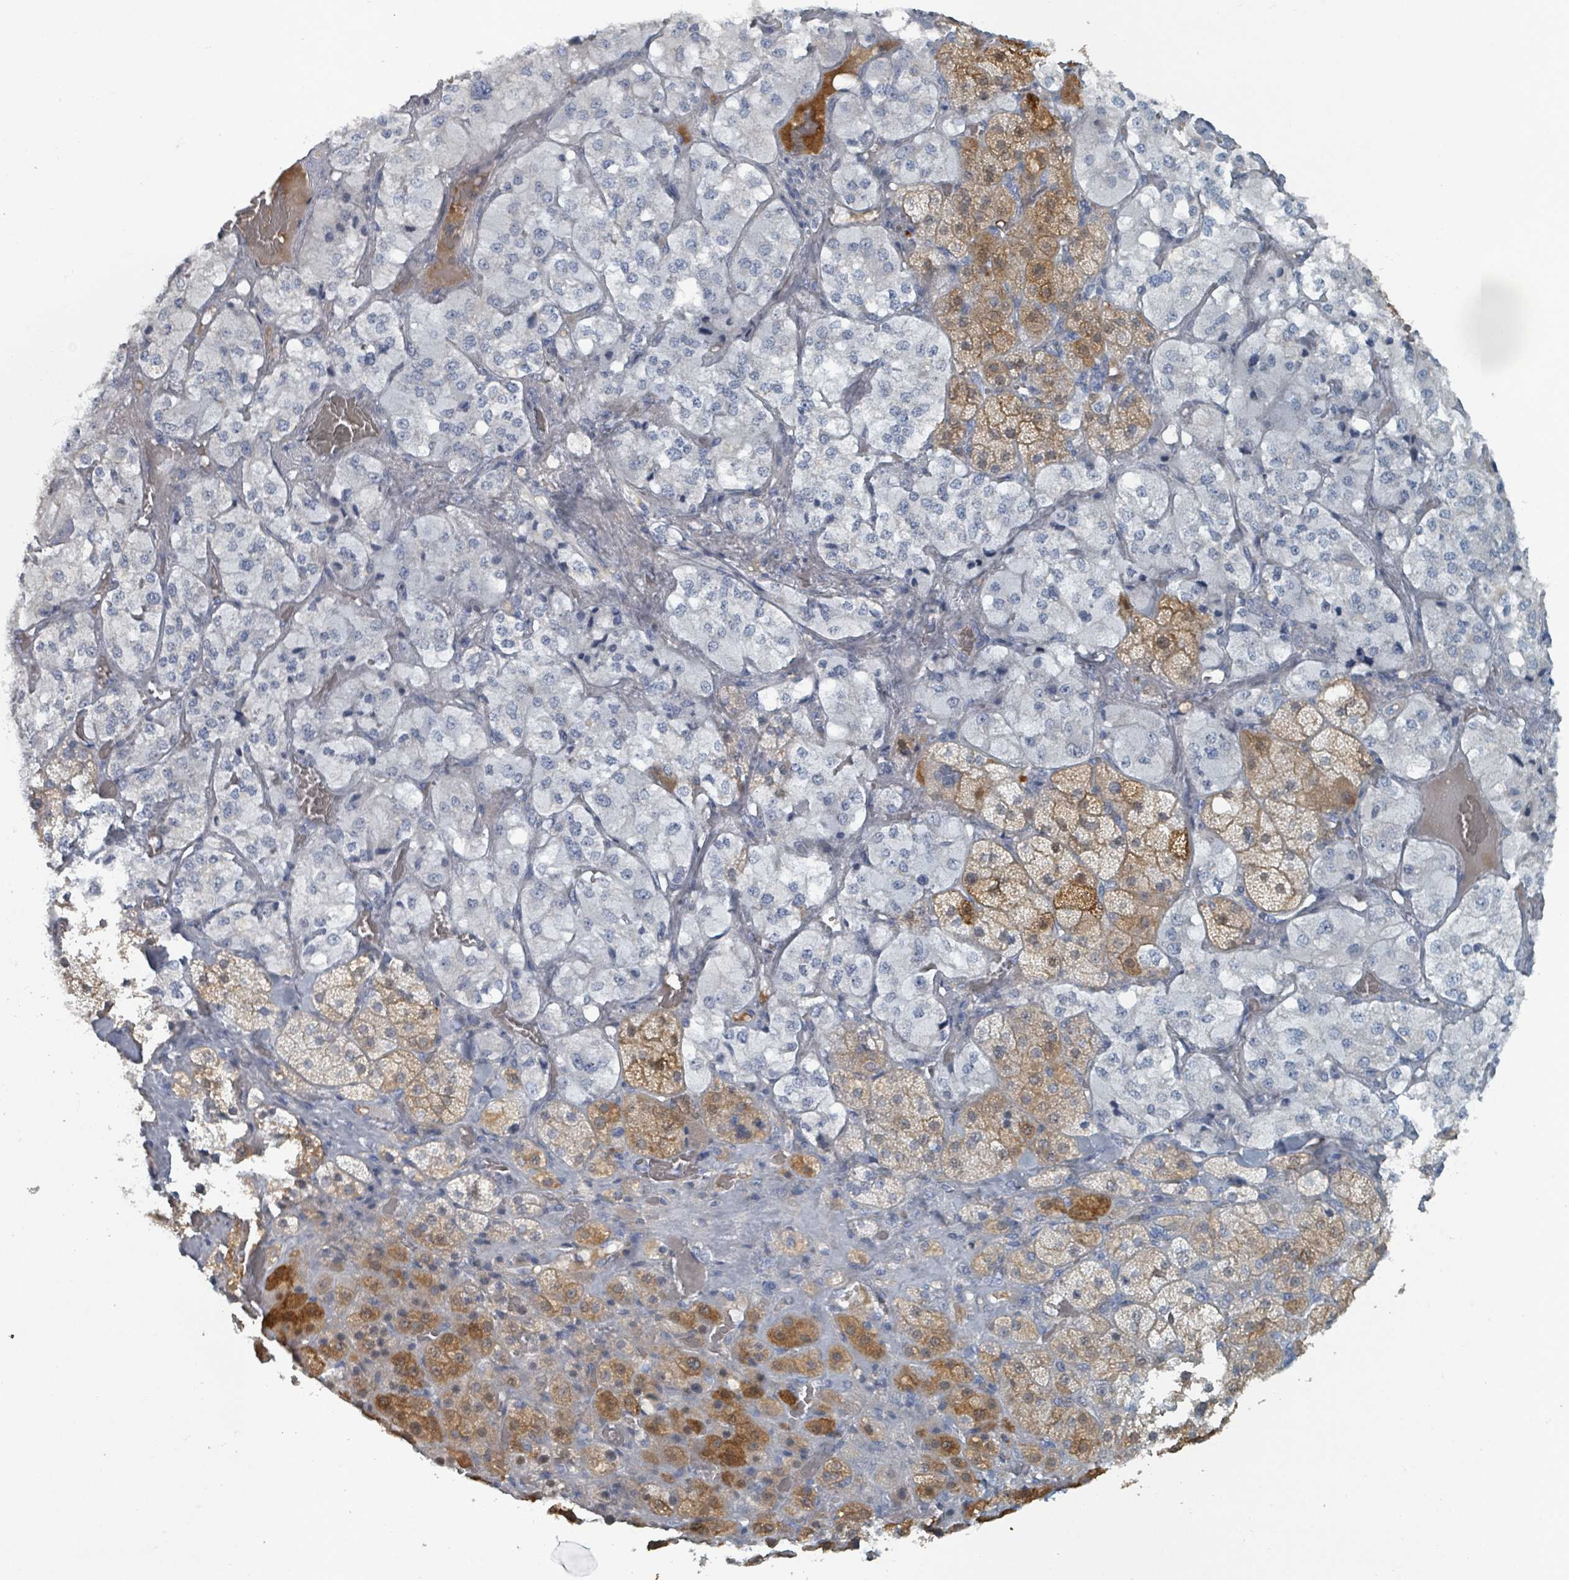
{"staining": {"intensity": "moderate", "quantity": "25%-75%", "location": "cytoplasmic/membranous"}, "tissue": "adrenal gland", "cell_type": "Glandular cells", "image_type": "normal", "snomed": [{"axis": "morphology", "description": "Normal tissue, NOS"}, {"axis": "topography", "description": "Adrenal gland"}], "caption": "Immunohistochemistry (IHC) (DAB (3,3'-diaminobenzidine)) staining of unremarkable adrenal gland demonstrates moderate cytoplasmic/membranous protein expression in approximately 25%-75% of glandular cells.", "gene": "HEATR5A", "patient": {"sex": "male", "age": 57}}